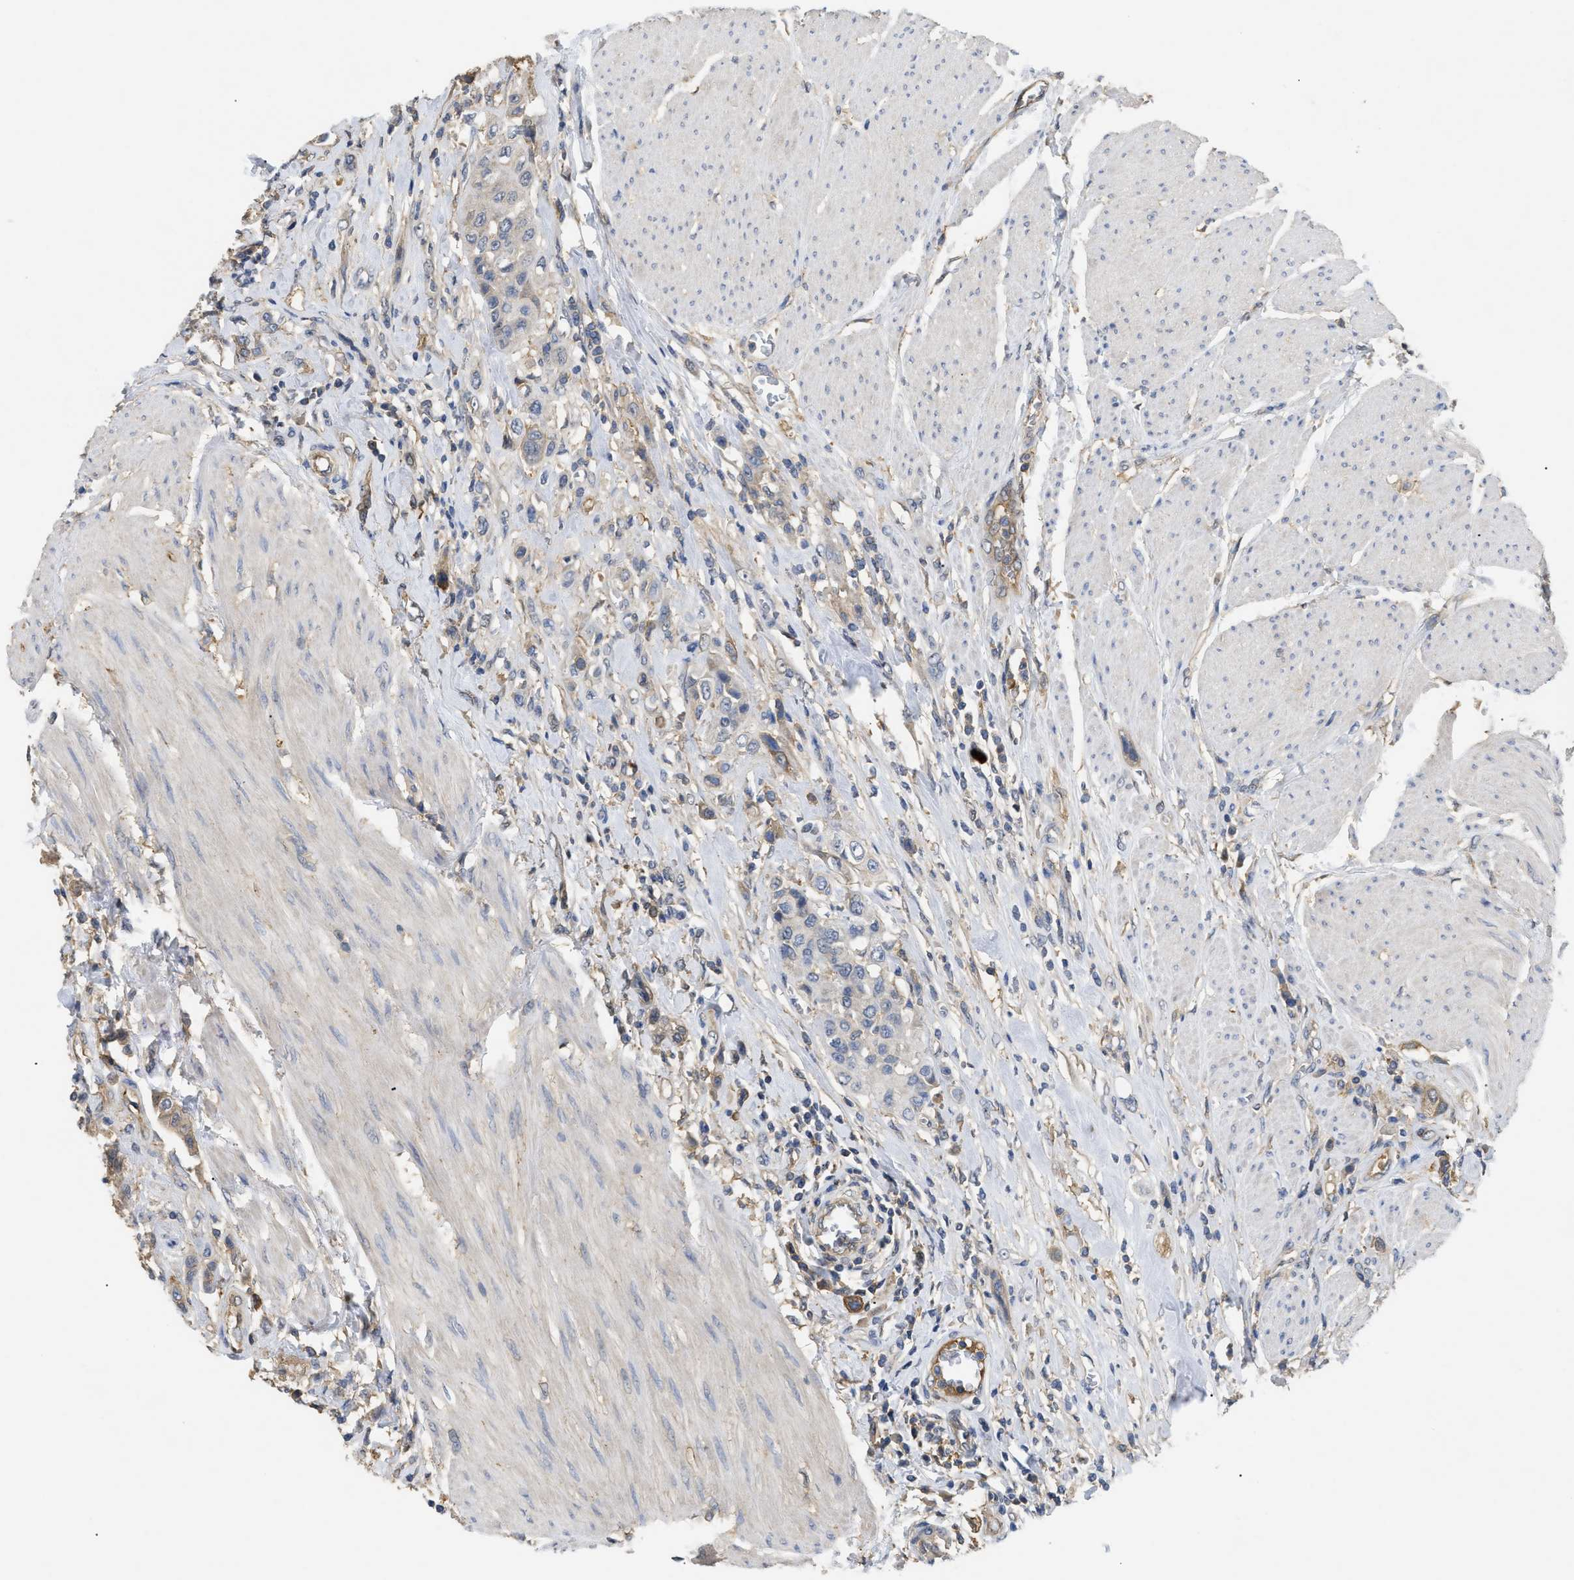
{"staining": {"intensity": "weak", "quantity": "<25%", "location": "cytoplasmic/membranous"}, "tissue": "urothelial cancer", "cell_type": "Tumor cells", "image_type": "cancer", "snomed": [{"axis": "morphology", "description": "Urothelial carcinoma, High grade"}, {"axis": "topography", "description": "Urinary bladder"}], "caption": "The immunohistochemistry (IHC) micrograph has no significant positivity in tumor cells of urothelial cancer tissue.", "gene": "ANXA4", "patient": {"sex": "male", "age": 50}}